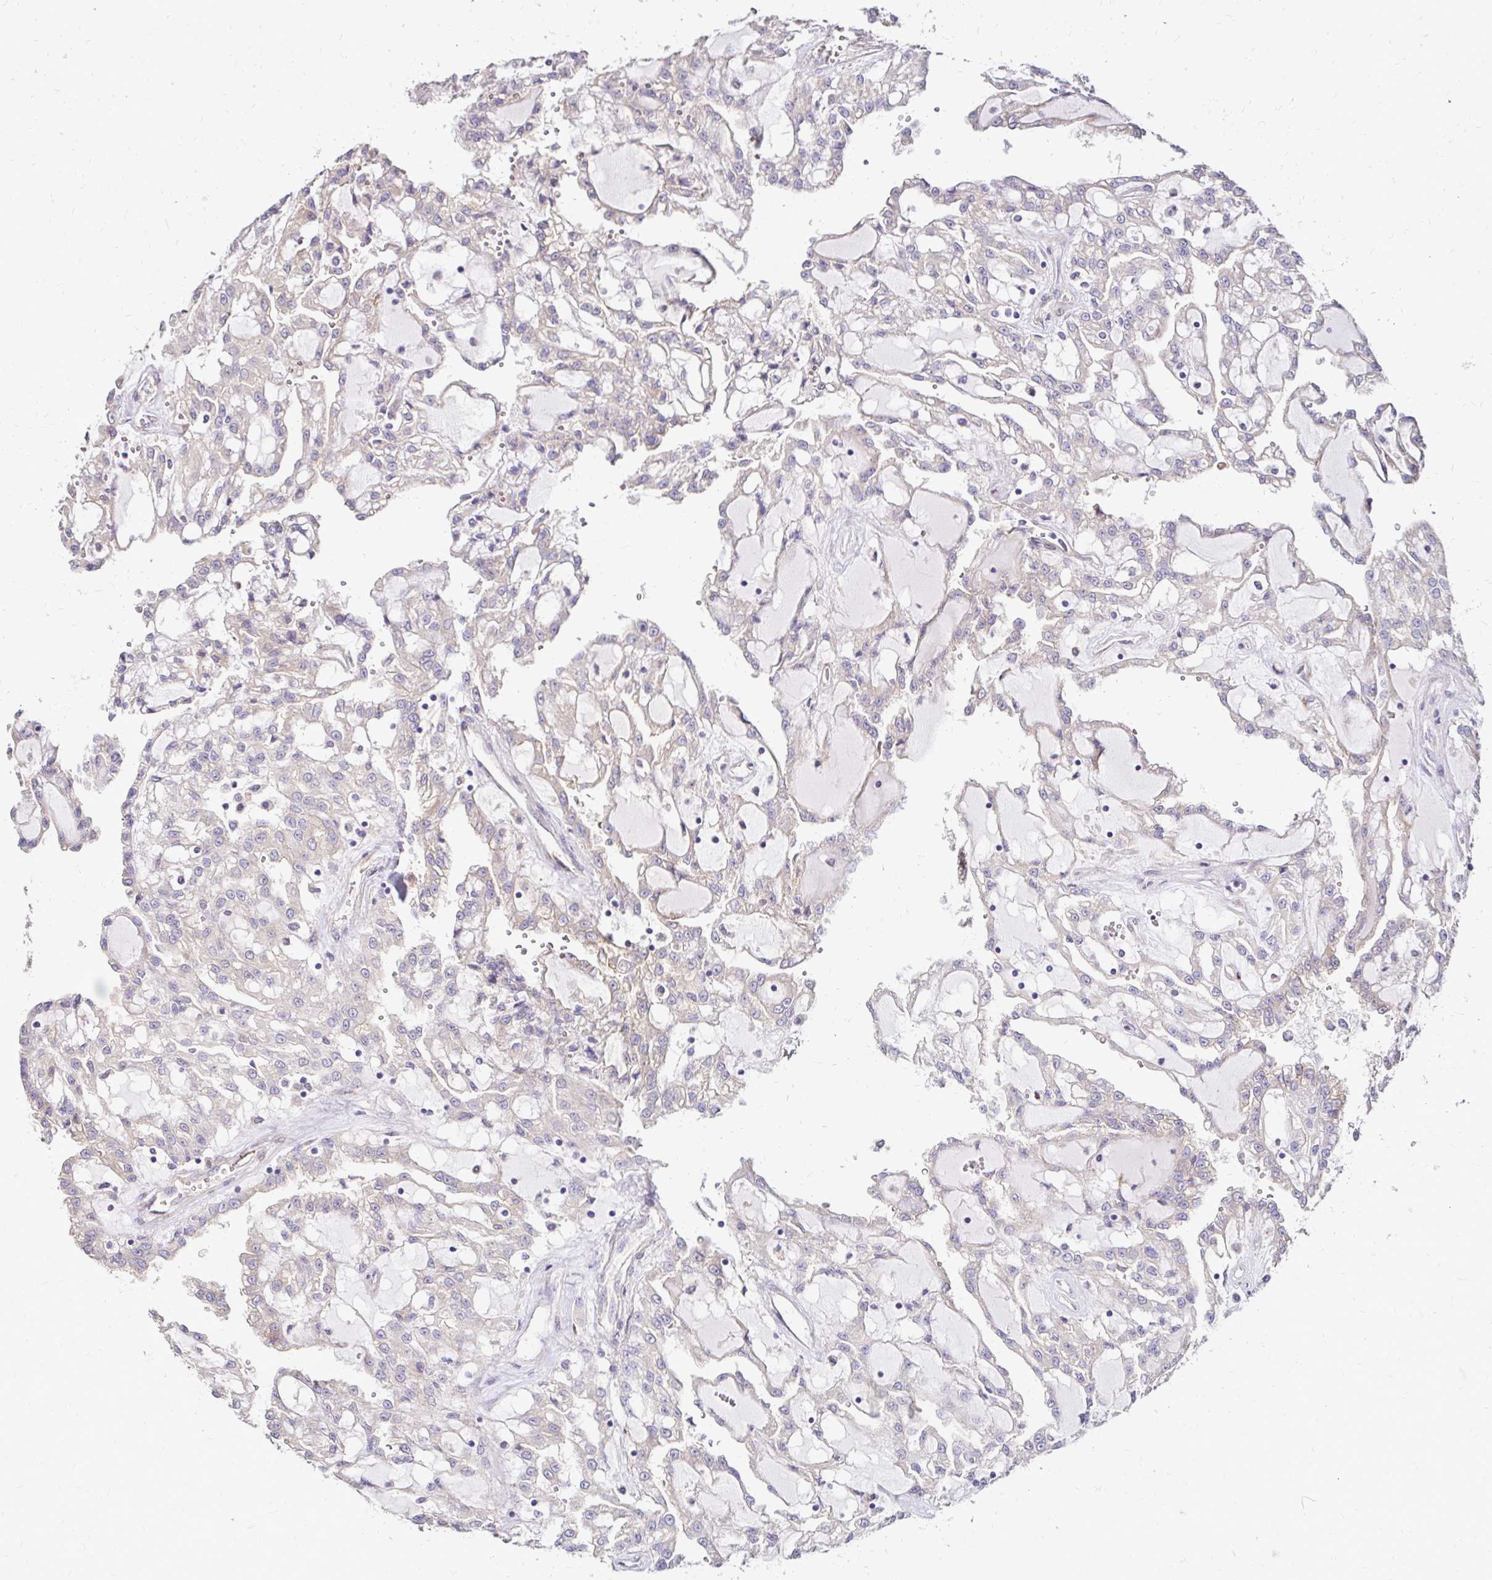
{"staining": {"intensity": "negative", "quantity": "none", "location": "none"}, "tissue": "renal cancer", "cell_type": "Tumor cells", "image_type": "cancer", "snomed": [{"axis": "morphology", "description": "Adenocarcinoma, NOS"}, {"axis": "topography", "description": "Kidney"}], "caption": "Immunohistochemical staining of renal cancer (adenocarcinoma) exhibits no significant staining in tumor cells. (Immunohistochemistry, brightfield microscopy, high magnification).", "gene": "PRIMA1", "patient": {"sex": "male", "age": 63}}